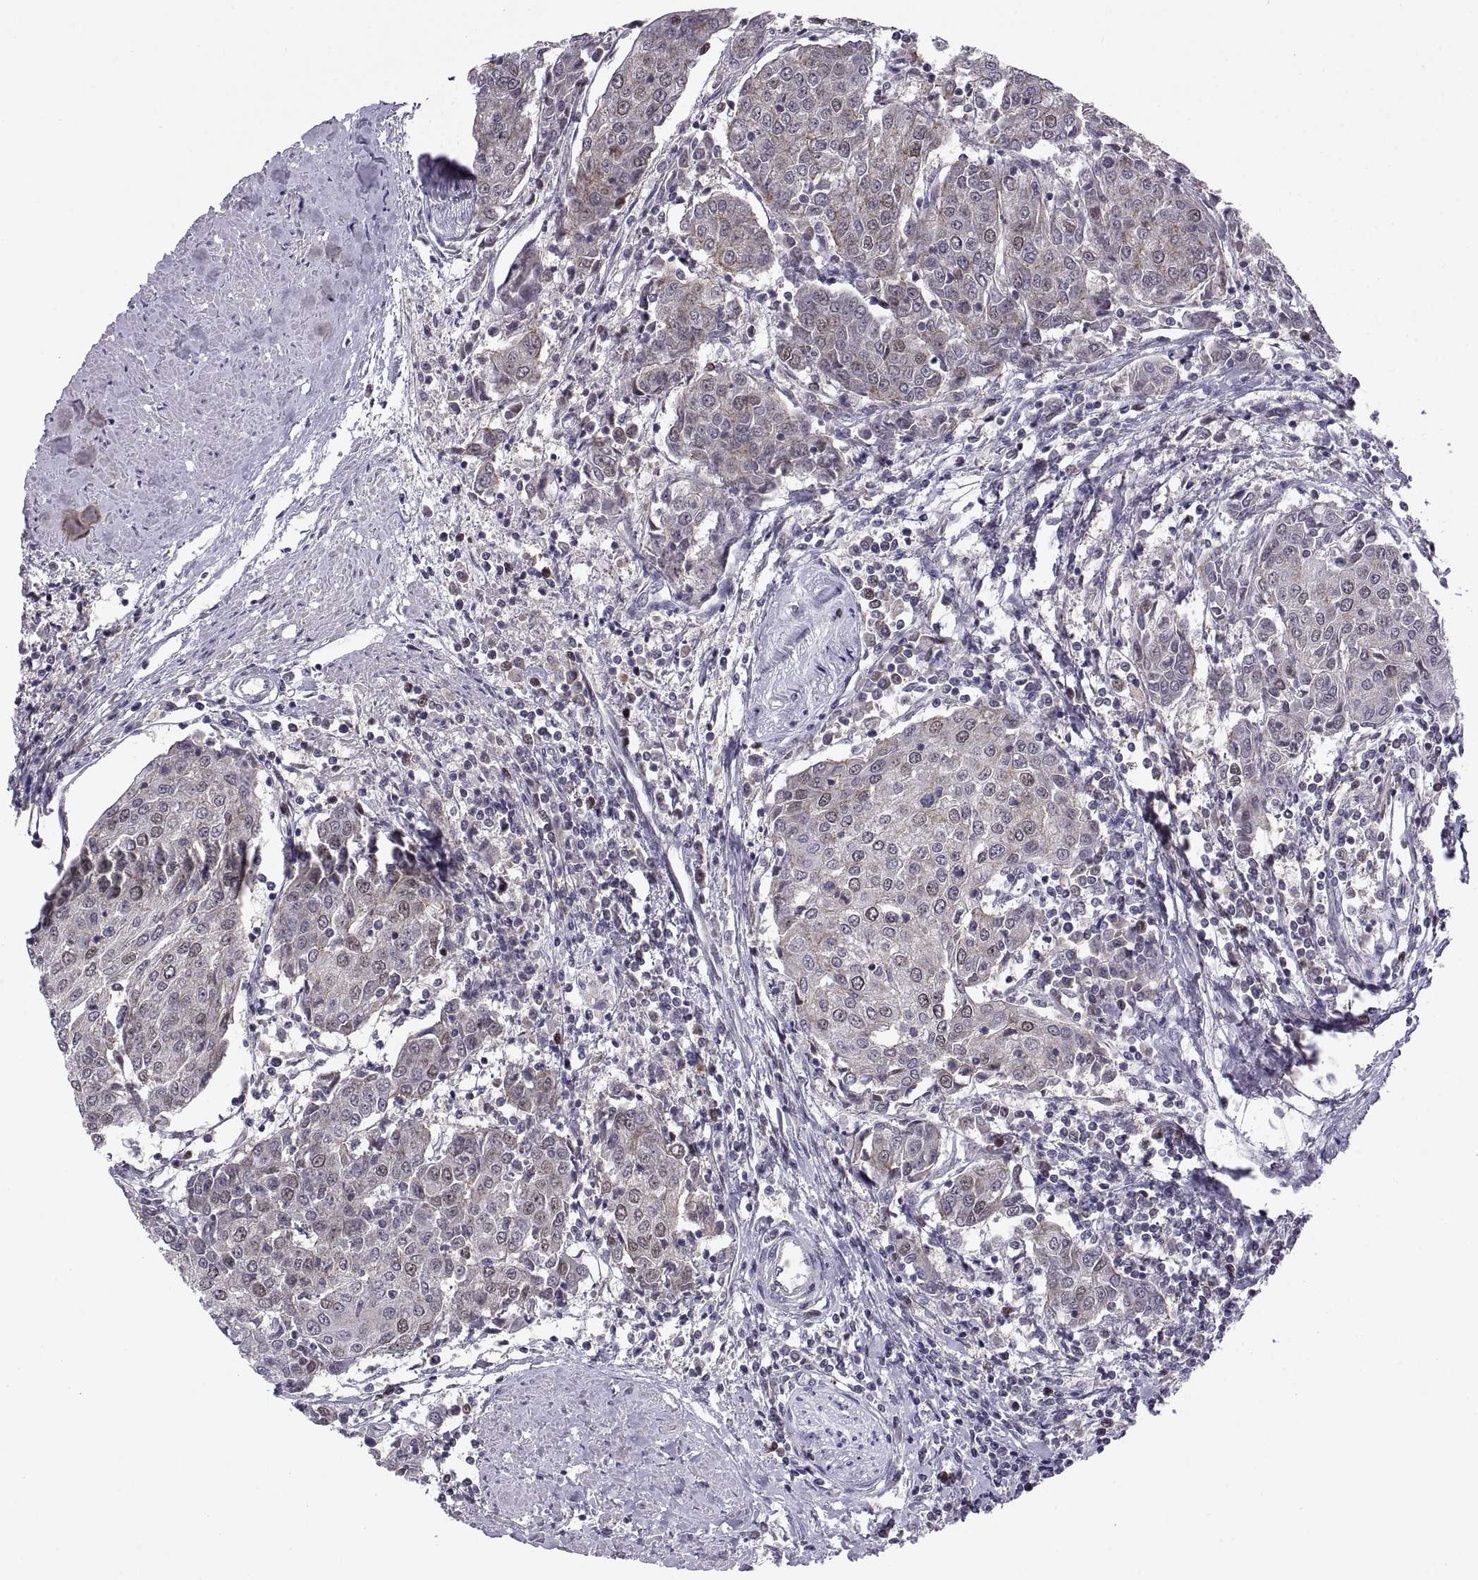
{"staining": {"intensity": "negative", "quantity": "none", "location": "none"}, "tissue": "urothelial cancer", "cell_type": "Tumor cells", "image_type": "cancer", "snomed": [{"axis": "morphology", "description": "Urothelial carcinoma, High grade"}, {"axis": "topography", "description": "Urinary bladder"}], "caption": "High magnification brightfield microscopy of high-grade urothelial carcinoma stained with DAB (brown) and counterstained with hematoxylin (blue): tumor cells show no significant staining. (DAB immunohistochemistry (IHC) with hematoxylin counter stain).", "gene": "CHFR", "patient": {"sex": "female", "age": 85}}